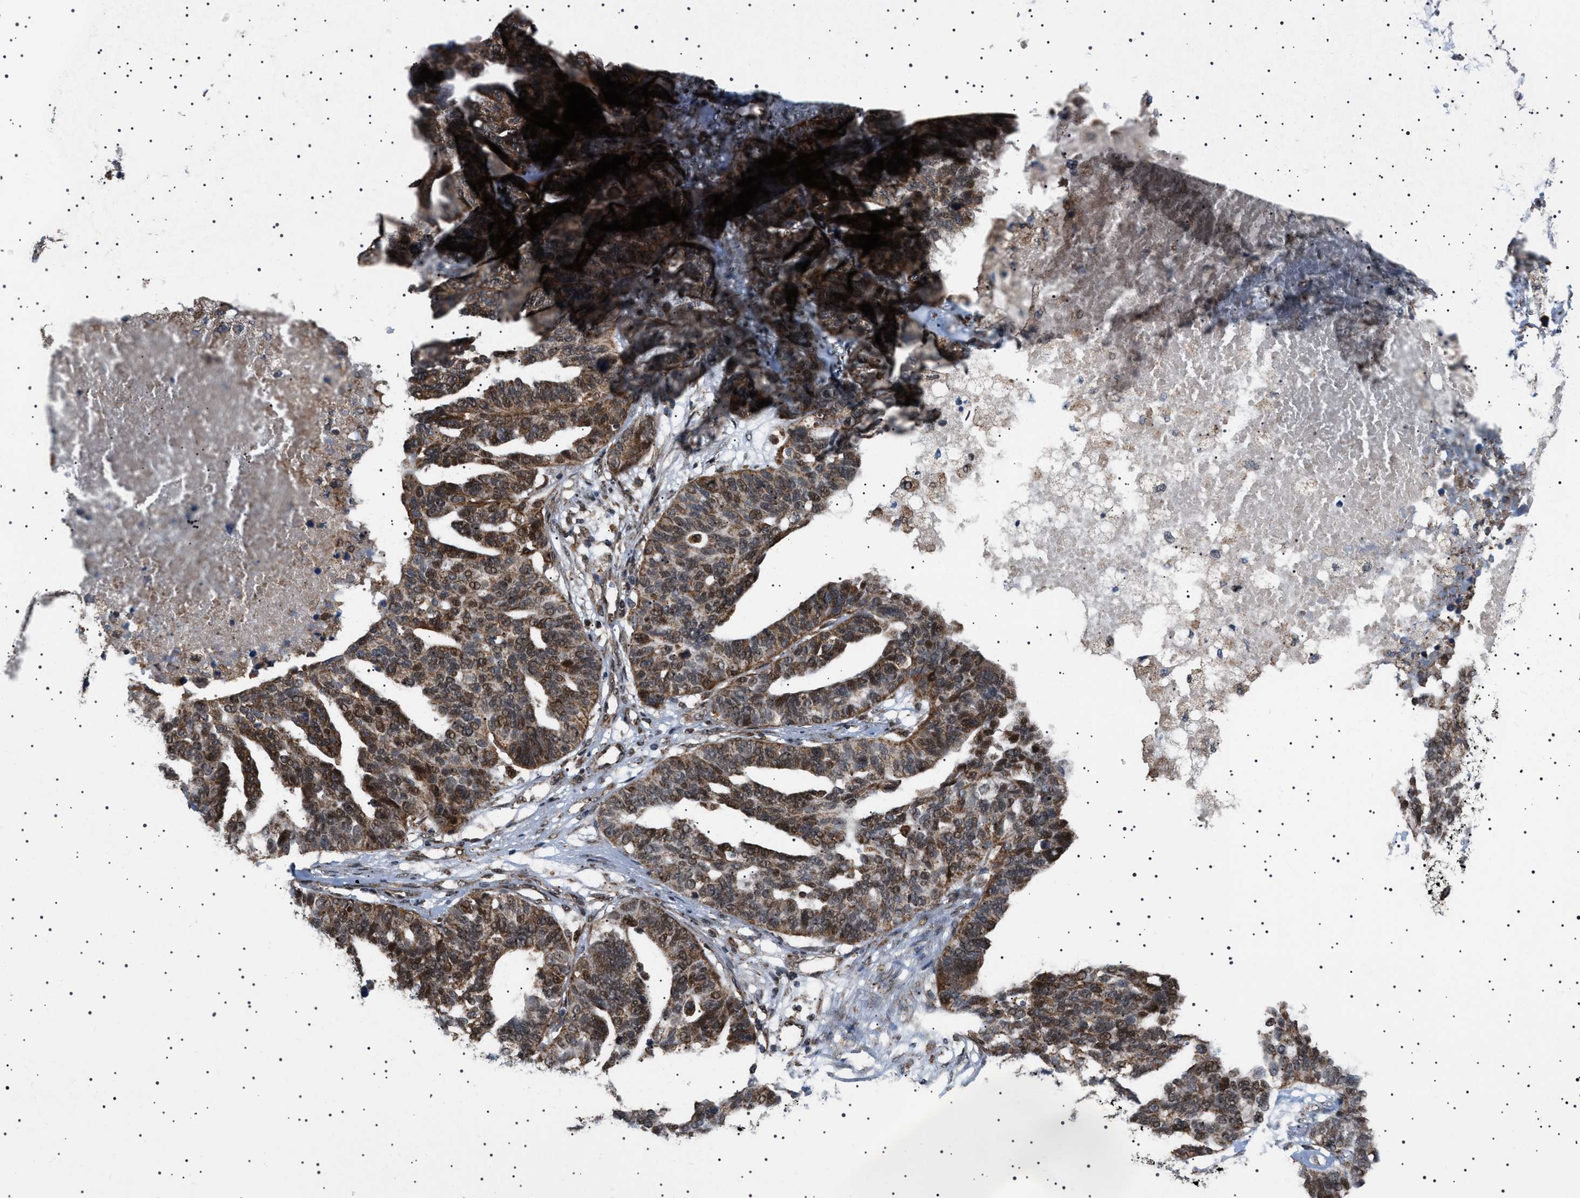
{"staining": {"intensity": "moderate", "quantity": ">75%", "location": "cytoplasmic/membranous,nuclear"}, "tissue": "ovarian cancer", "cell_type": "Tumor cells", "image_type": "cancer", "snomed": [{"axis": "morphology", "description": "Cystadenocarcinoma, serous, NOS"}, {"axis": "topography", "description": "Ovary"}], "caption": "Approximately >75% of tumor cells in human ovarian serous cystadenocarcinoma exhibit moderate cytoplasmic/membranous and nuclear protein positivity as visualized by brown immunohistochemical staining.", "gene": "MELK", "patient": {"sex": "female", "age": 59}}